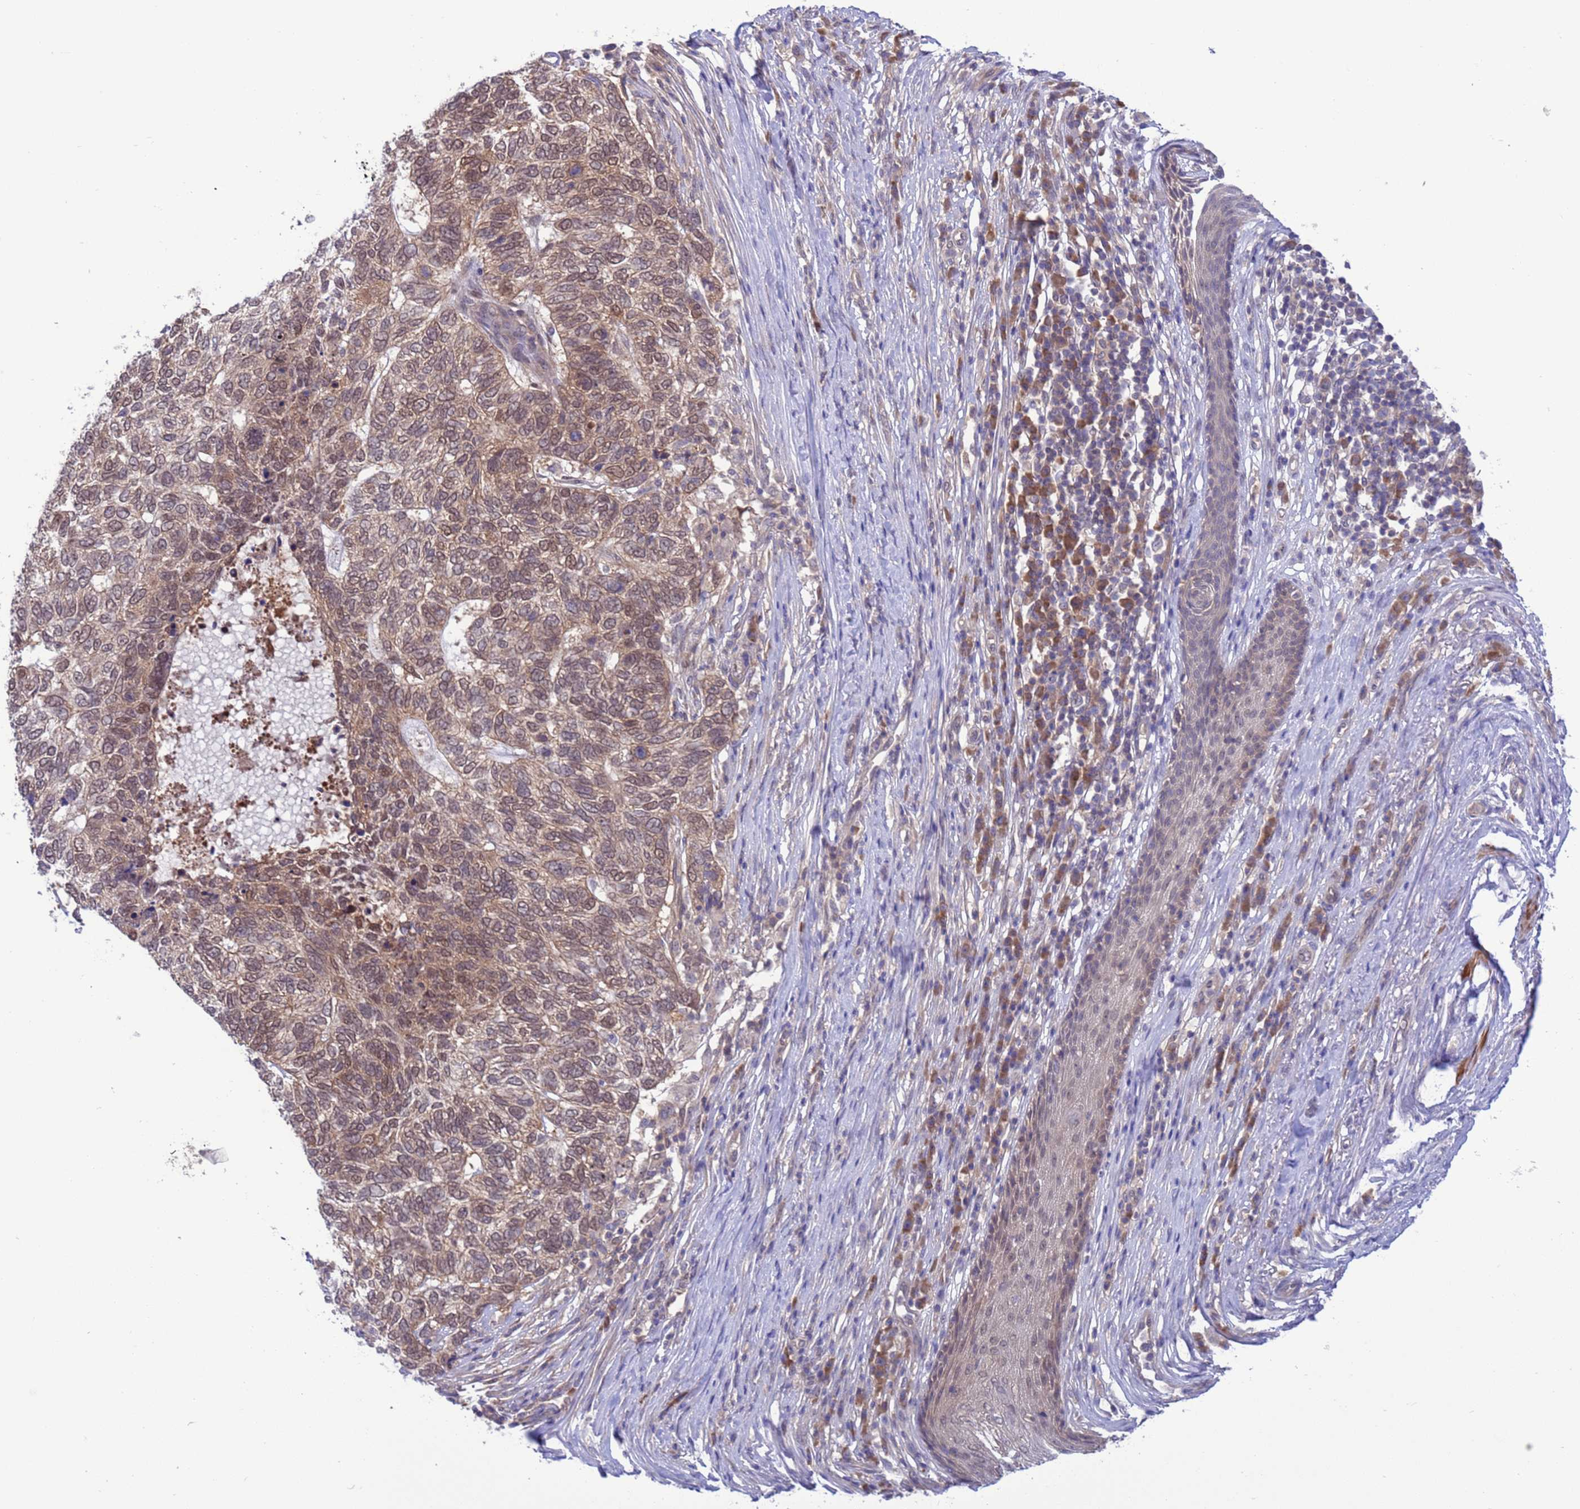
{"staining": {"intensity": "moderate", "quantity": ">75%", "location": "cytoplasmic/membranous,nuclear"}, "tissue": "skin cancer", "cell_type": "Tumor cells", "image_type": "cancer", "snomed": [{"axis": "morphology", "description": "Basal cell carcinoma"}, {"axis": "topography", "description": "Skin"}], "caption": "An immunohistochemistry histopathology image of neoplastic tissue is shown. Protein staining in brown highlights moderate cytoplasmic/membranous and nuclear positivity in skin basal cell carcinoma within tumor cells.", "gene": "ZNF461", "patient": {"sex": "female", "age": 65}}